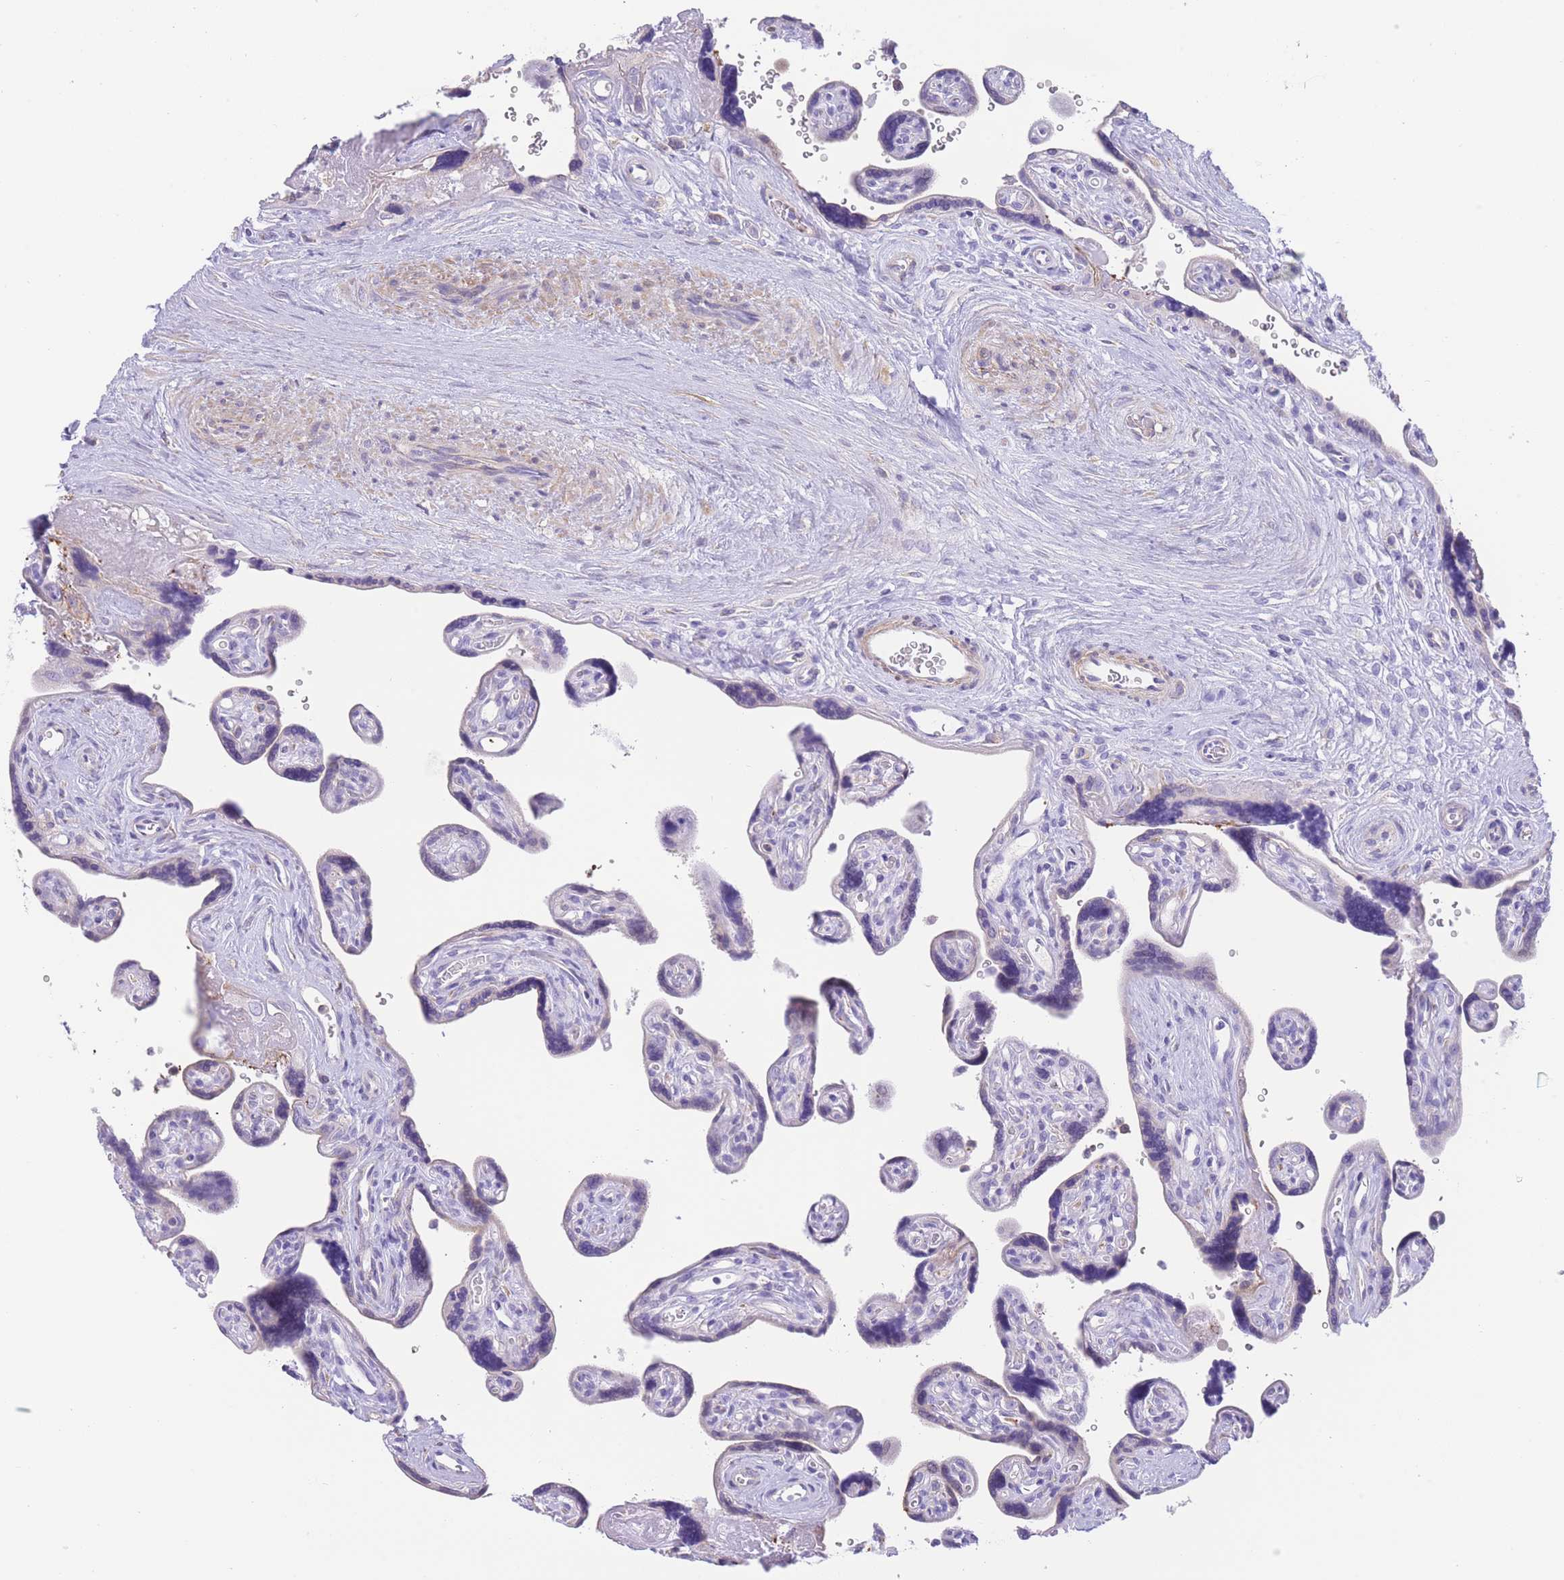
{"staining": {"intensity": "negative", "quantity": "none", "location": "none"}, "tissue": "placenta", "cell_type": "Decidual cells", "image_type": "normal", "snomed": [{"axis": "morphology", "description": "Normal tissue, NOS"}, {"axis": "topography", "description": "Placenta"}], "caption": "DAB immunohistochemical staining of normal human placenta reveals no significant positivity in decidual cells.", "gene": "ENSG00000289258", "patient": {"sex": "female", "age": 39}}